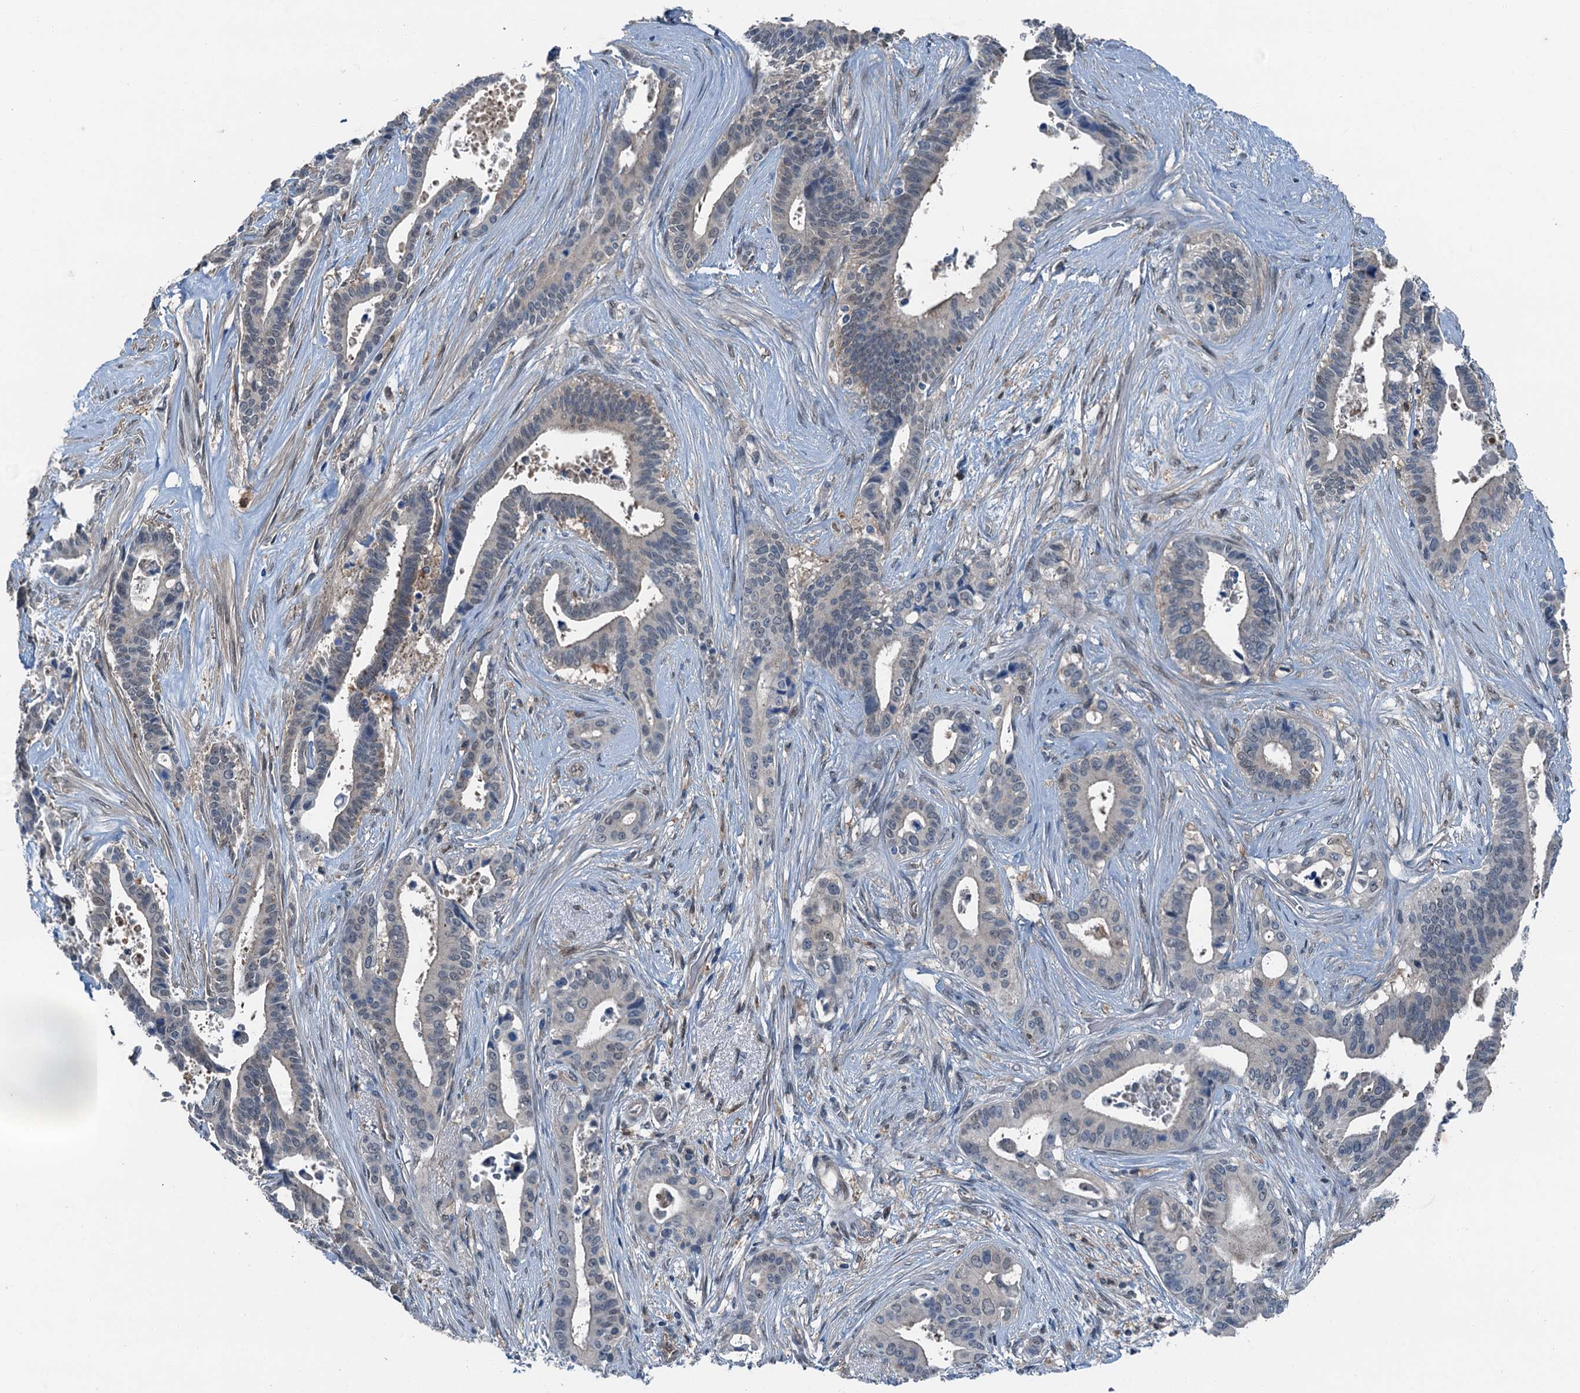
{"staining": {"intensity": "negative", "quantity": "none", "location": "none"}, "tissue": "pancreatic cancer", "cell_type": "Tumor cells", "image_type": "cancer", "snomed": [{"axis": "morphology", "description": "Adenocarcinoma, NOS"}, {"axis": "topography", "description": "Pancreas"}], "caption": "Human pancreatic cancer stained for a protein using immunohistochemistry (IHC) shows no staining in tumor cells.", "gene": "RNH1", "patient": {"sex": "female", "age": 77}}